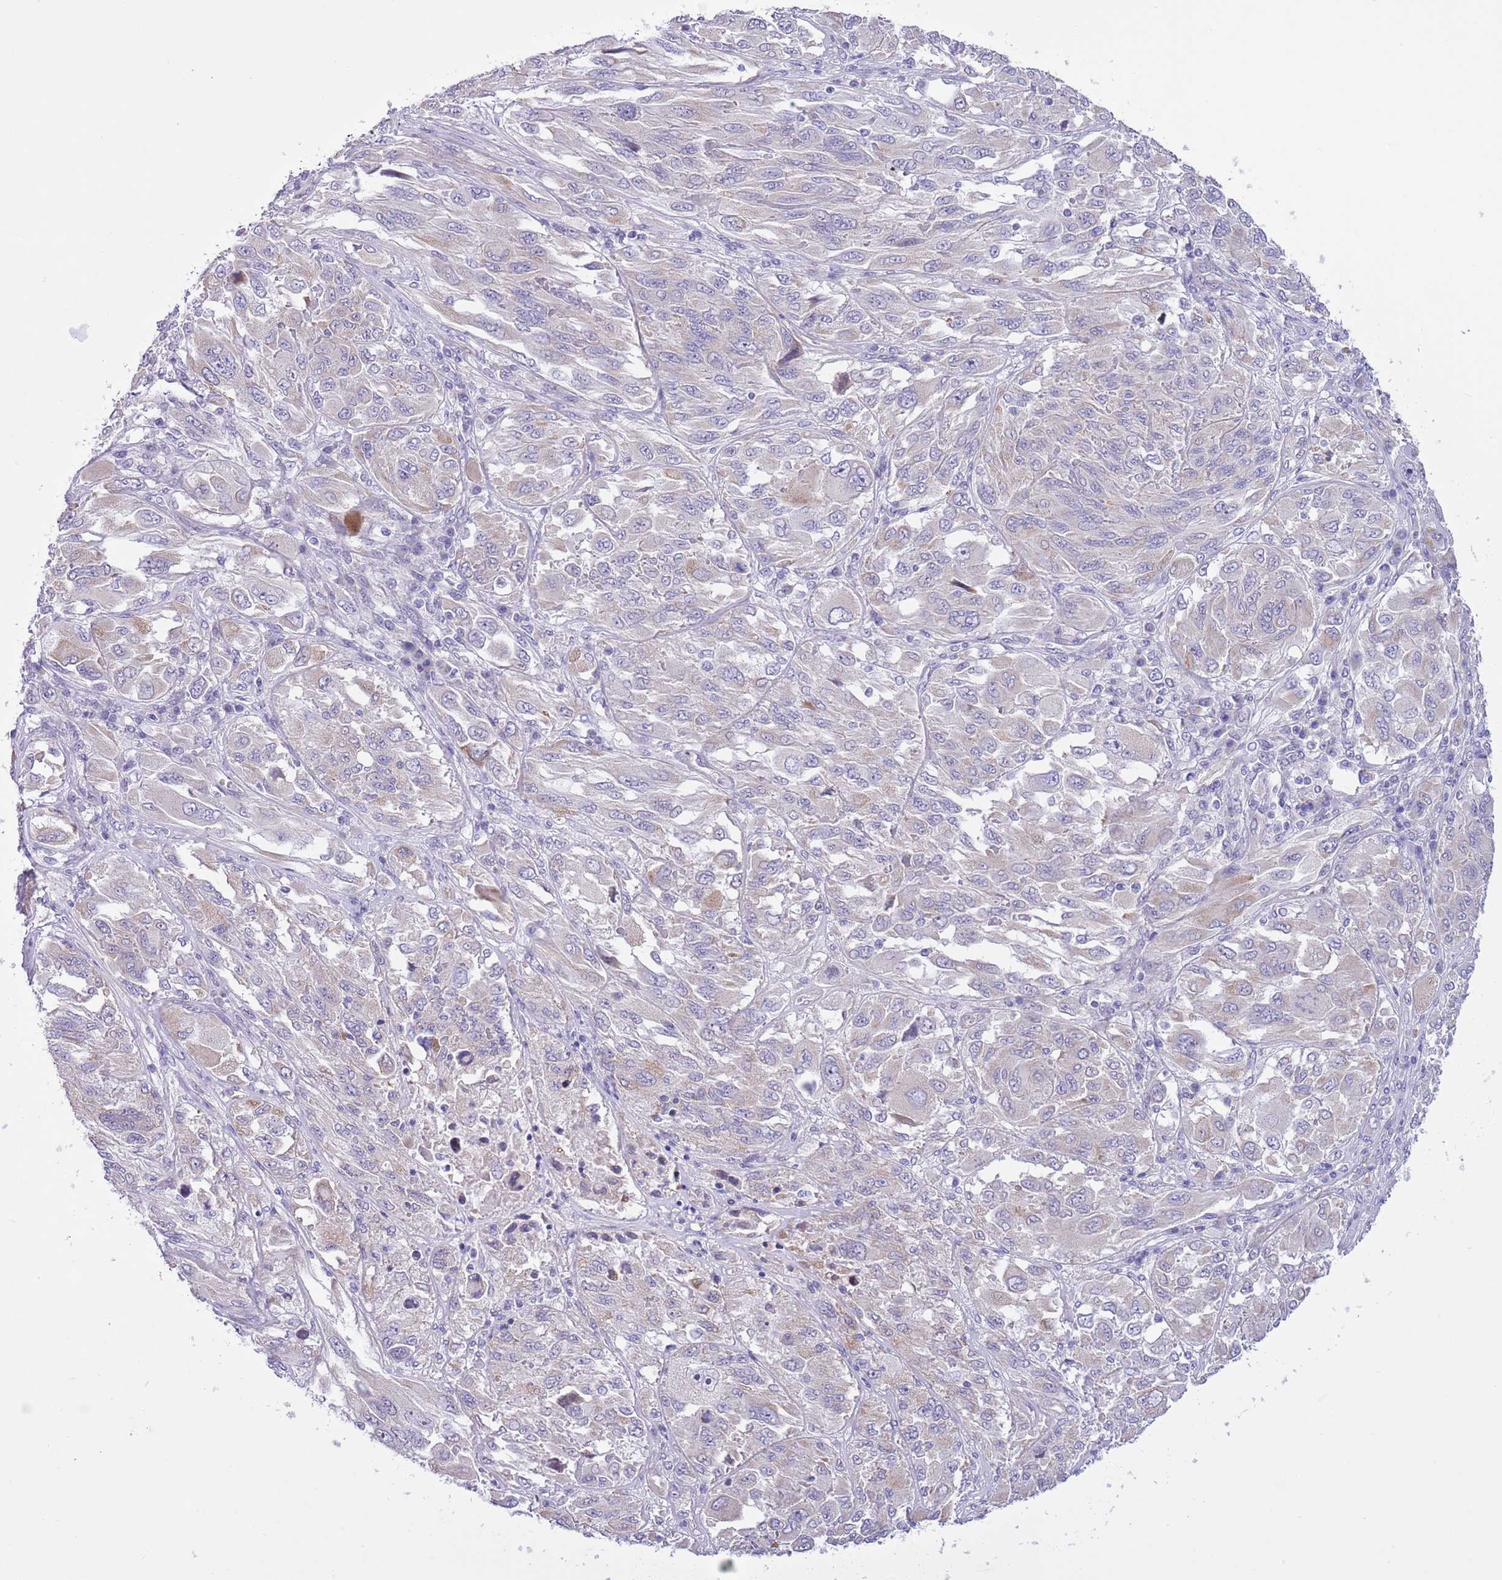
{"staining": {"intensity": "weak", "quantity": "<25%", "location": "cytoplasmic/membranous"}, "tissue": "melanoma", "cell_type": "Tumor cells", "image_type": "cancer", "snomed": [{"axis": "morphology", "description": "Malignant melanoma, NOS"}, {"axis": "topography", "description": "Skin"}], "caption": "Immunohistochemistry histopathology image of neoplastic tissue: malignant melanoma stained with DAB displays no significant protein staining in tumor cells. (Brightfield microscopy of DAB IHC at high magnification).", "gene": "NET1", "patient": {"sex": "female", "age": 91}}